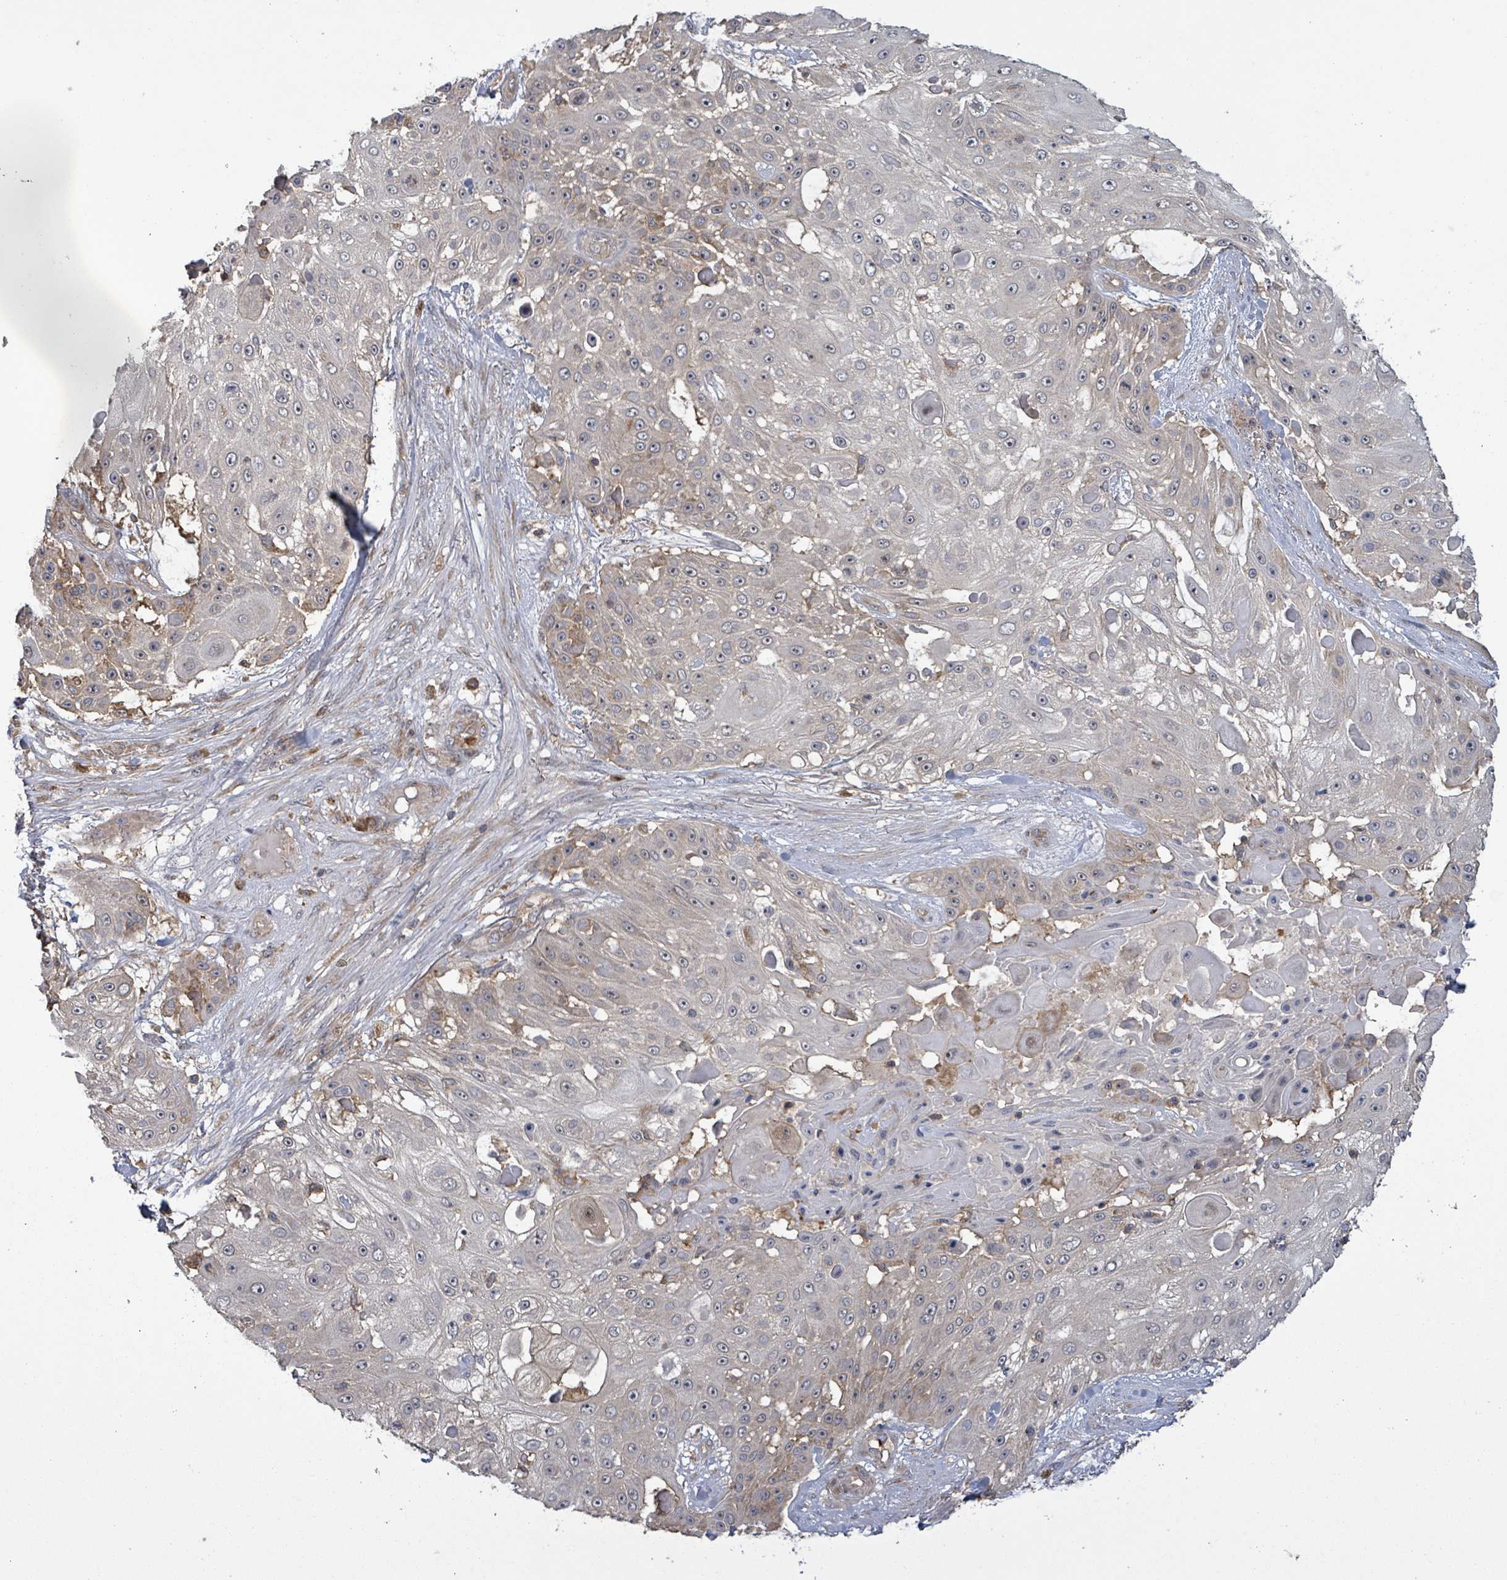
{"staining": {"intensity": "moderate", "quantity": "25%-75%", "location": "cytoplasmic/membranous"}, "tissue": "skin cancer", "cell_type": "Tumor cells", "image_type": "cancer", "snomed": [{"axis": "morphology", "description": "Squamous cell carcinoma, NOS"}, {"axis": "topography", "description": "Skin"}], "caption": "This micrograph displays immunohistochemistry (IHC) staining of skin cancer, with medium moderate cytoplasmic/membranous staining in about 25%-75% of tumor cells.", "gene": "SERPINE3", "patient": {"sex": "female", "age": 86}}